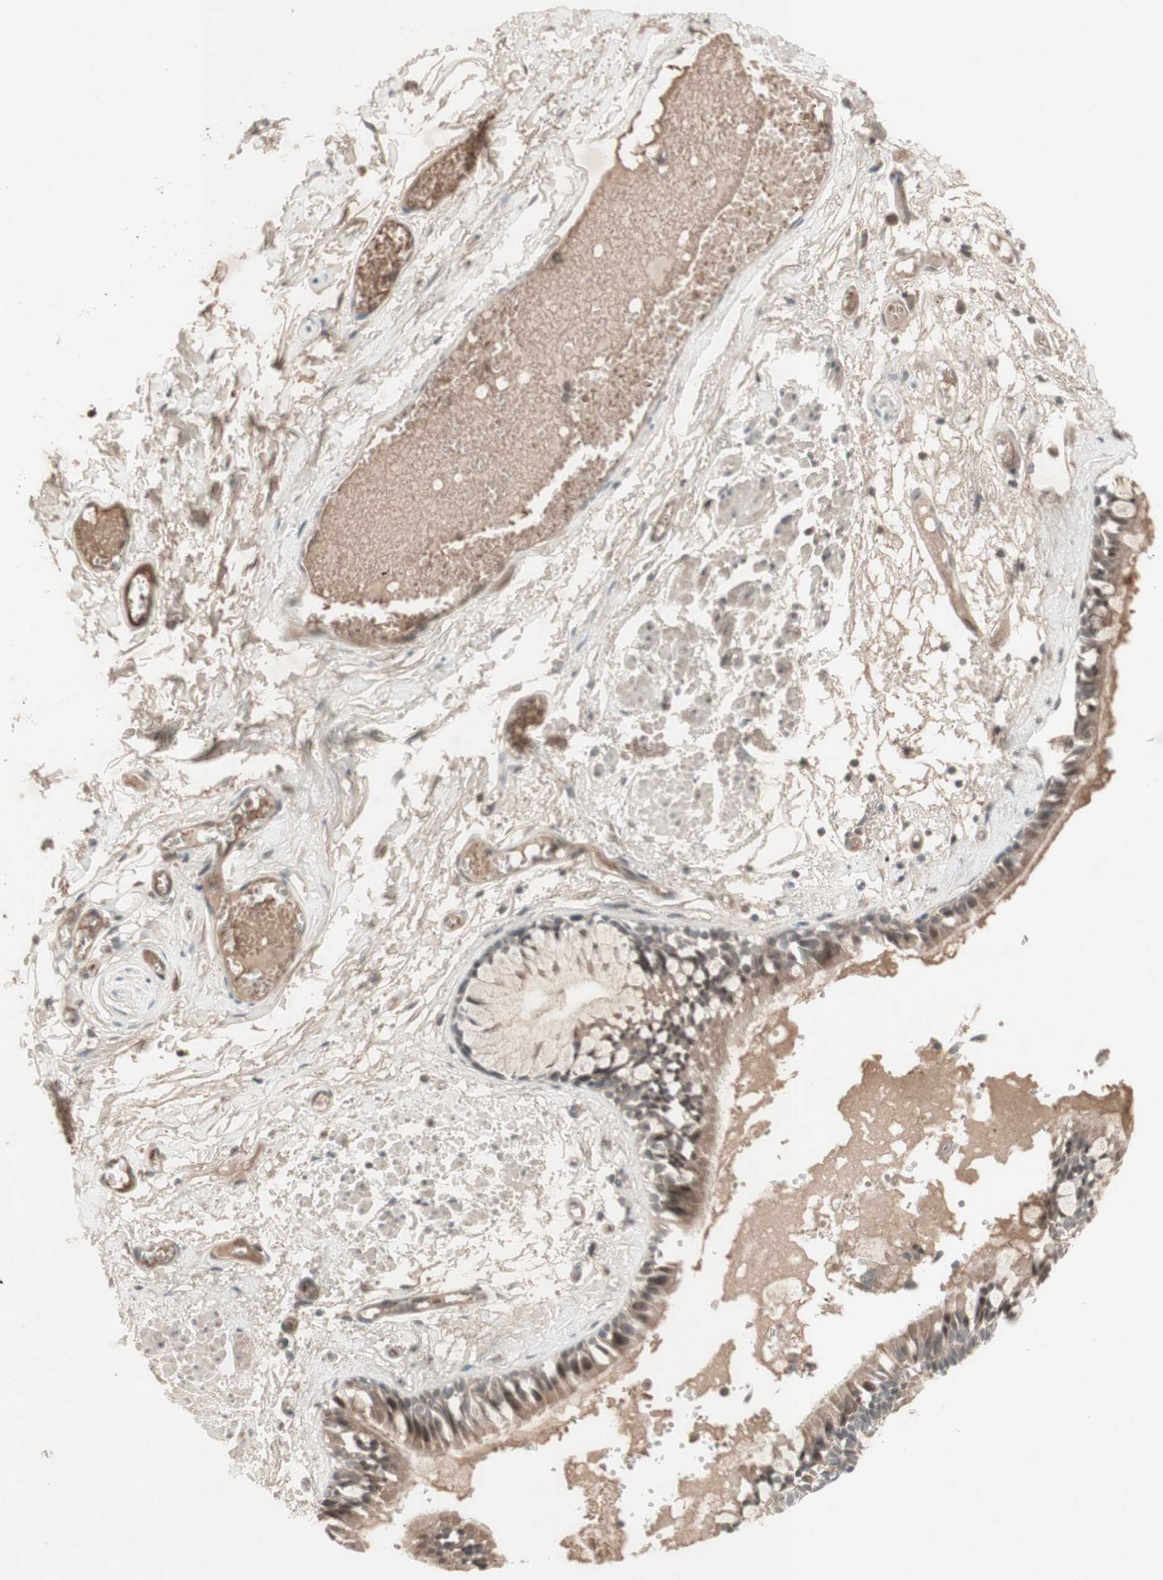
{"staining": {"intensity": "moderate", "quantity": ">75%", "location": "cytoplasmic/membranous,nuclear"}, "tissue": "bronchus", "cell_type": "Respiratory epithelial cells", "image_type": "normal", "snomed": [{"axis": "morphology", "description": "Normal tissue, NOS"}, {"axis": "morphology", "description": "Inflammation, NOS"}, {"axis": "topography", "description": "Cartilage tissue"}, {"axis": "topography", "description": "Lung"}], "caption": "This photomicrograph shows benign bronchus stained with immunohistochemistry (IHC) to label a protein in brown. The cytoplasmic/membranous,nuclear of respiratory epithelial cells show moderate positivity for the protein. Nuclei are counter-stained blue.", "gene": "MSH6", "patient": {"sex": "male", "age": 71}}